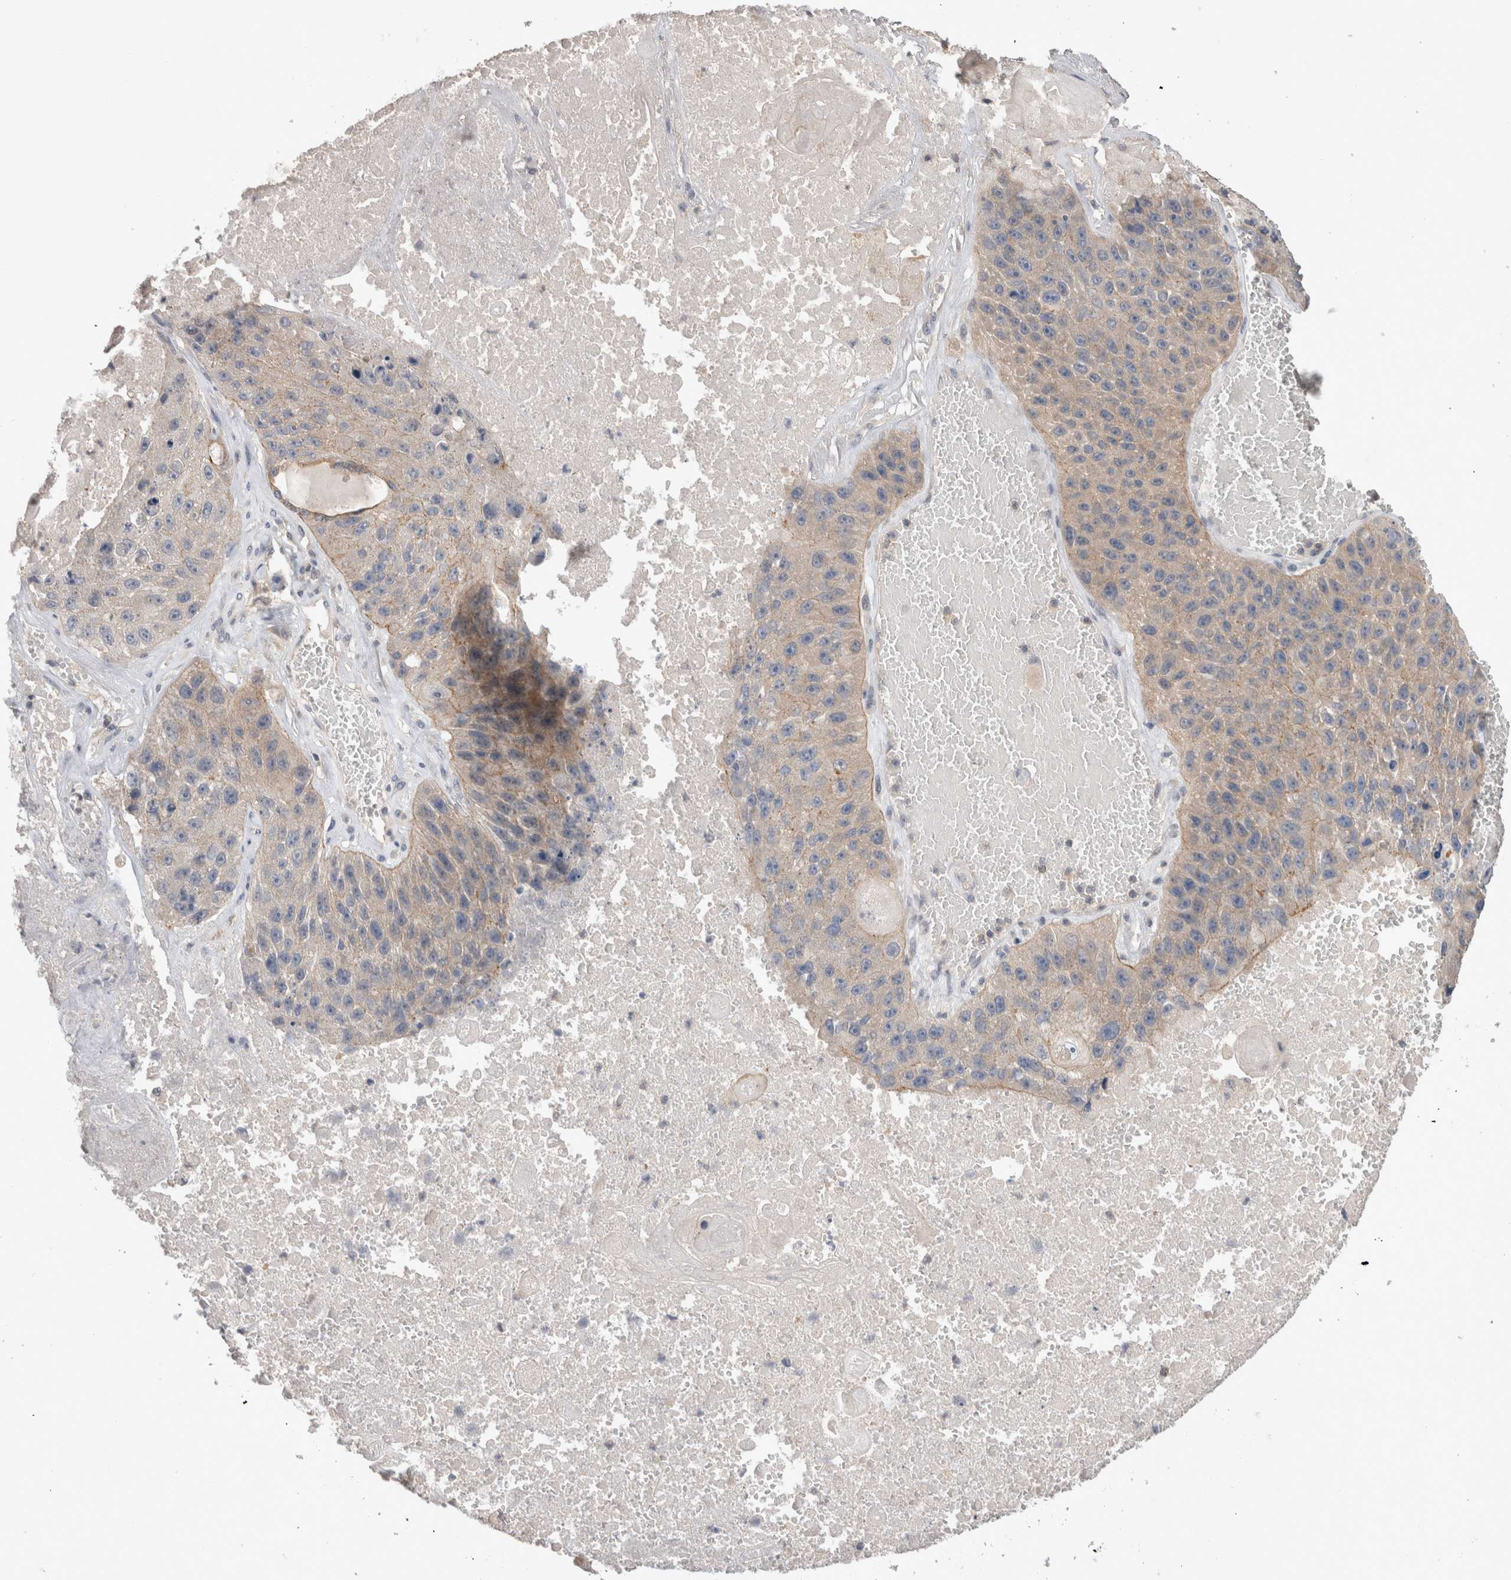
{"staining": {"intensity": "weak", "quantity": "<25%", "location": "cytoplasmic/membranous"}, "tissue": "lung cancer", "cell_type": "Tumor cells", "image_type": "cancer", "snomed": [{"axis": "morphology", "description": "Squamous cell carcinoma, NOS"}, {"axis": "topography", "description": "Lung"}], "caption": "Protein analysis of squamous cell carcinoma (lung) shows no significant expression in tumor cells. Nuclei are stained in blue.", "gene": "OTOR", "patient": {"sex": "male", "age": 61}}